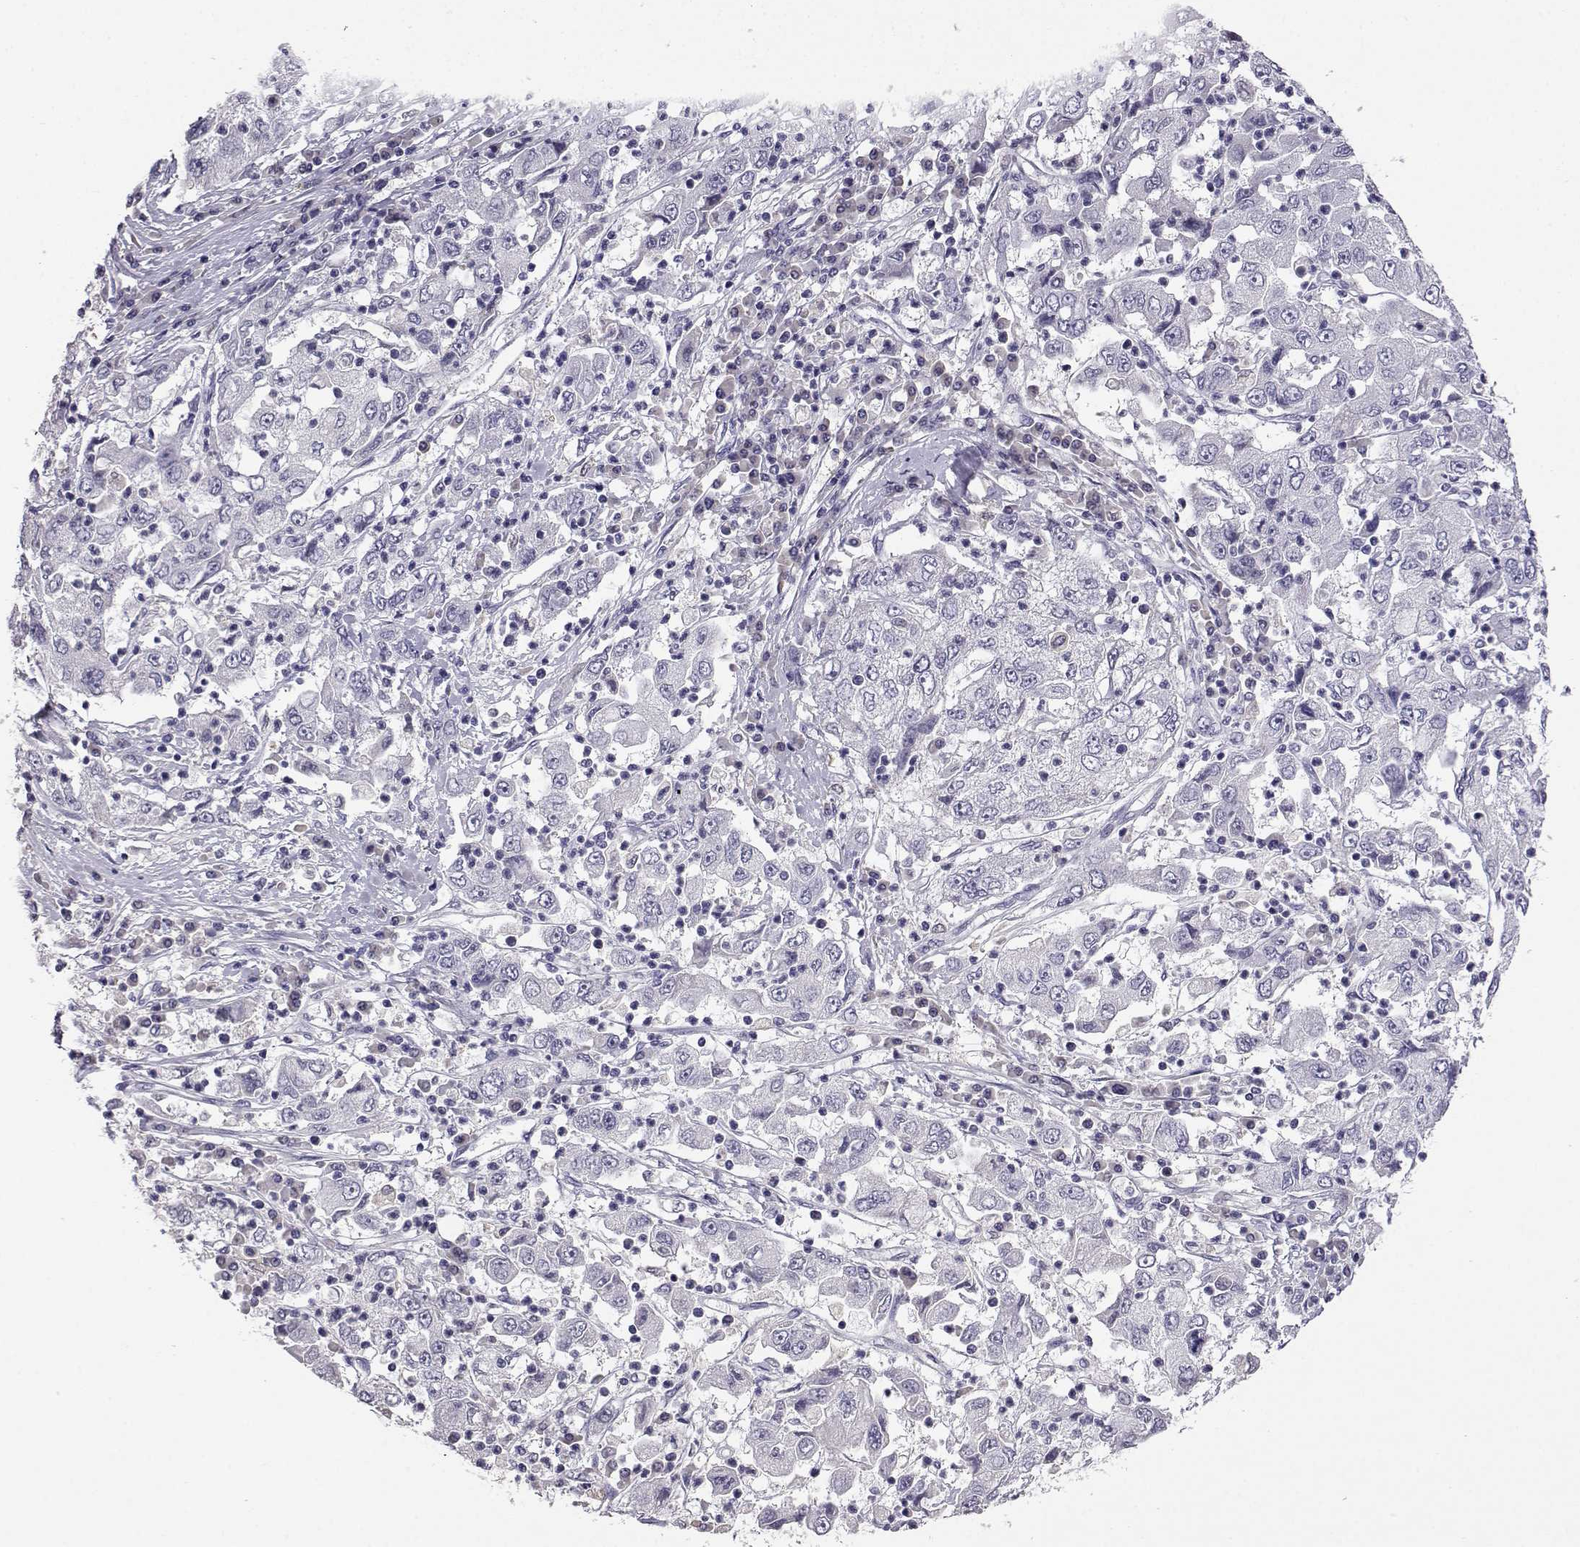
{"staining": {"intensity": "negative", "quantity": "none", "location": "none"}, "tissue": "cervical cancer", "cell_type": "Tumor cells", "image_type": "cancer", "snomed": [{"axis": "morphology", "description": "Squamous cell carcinoma, NOS"}, {"axis": "topography", "description": "Cervix"}], "caption": "Tumor cells show no significant positivity in cervical cancer.", "gene": "AKR1B1", "patient": {"sex": "female", "age": 36}}